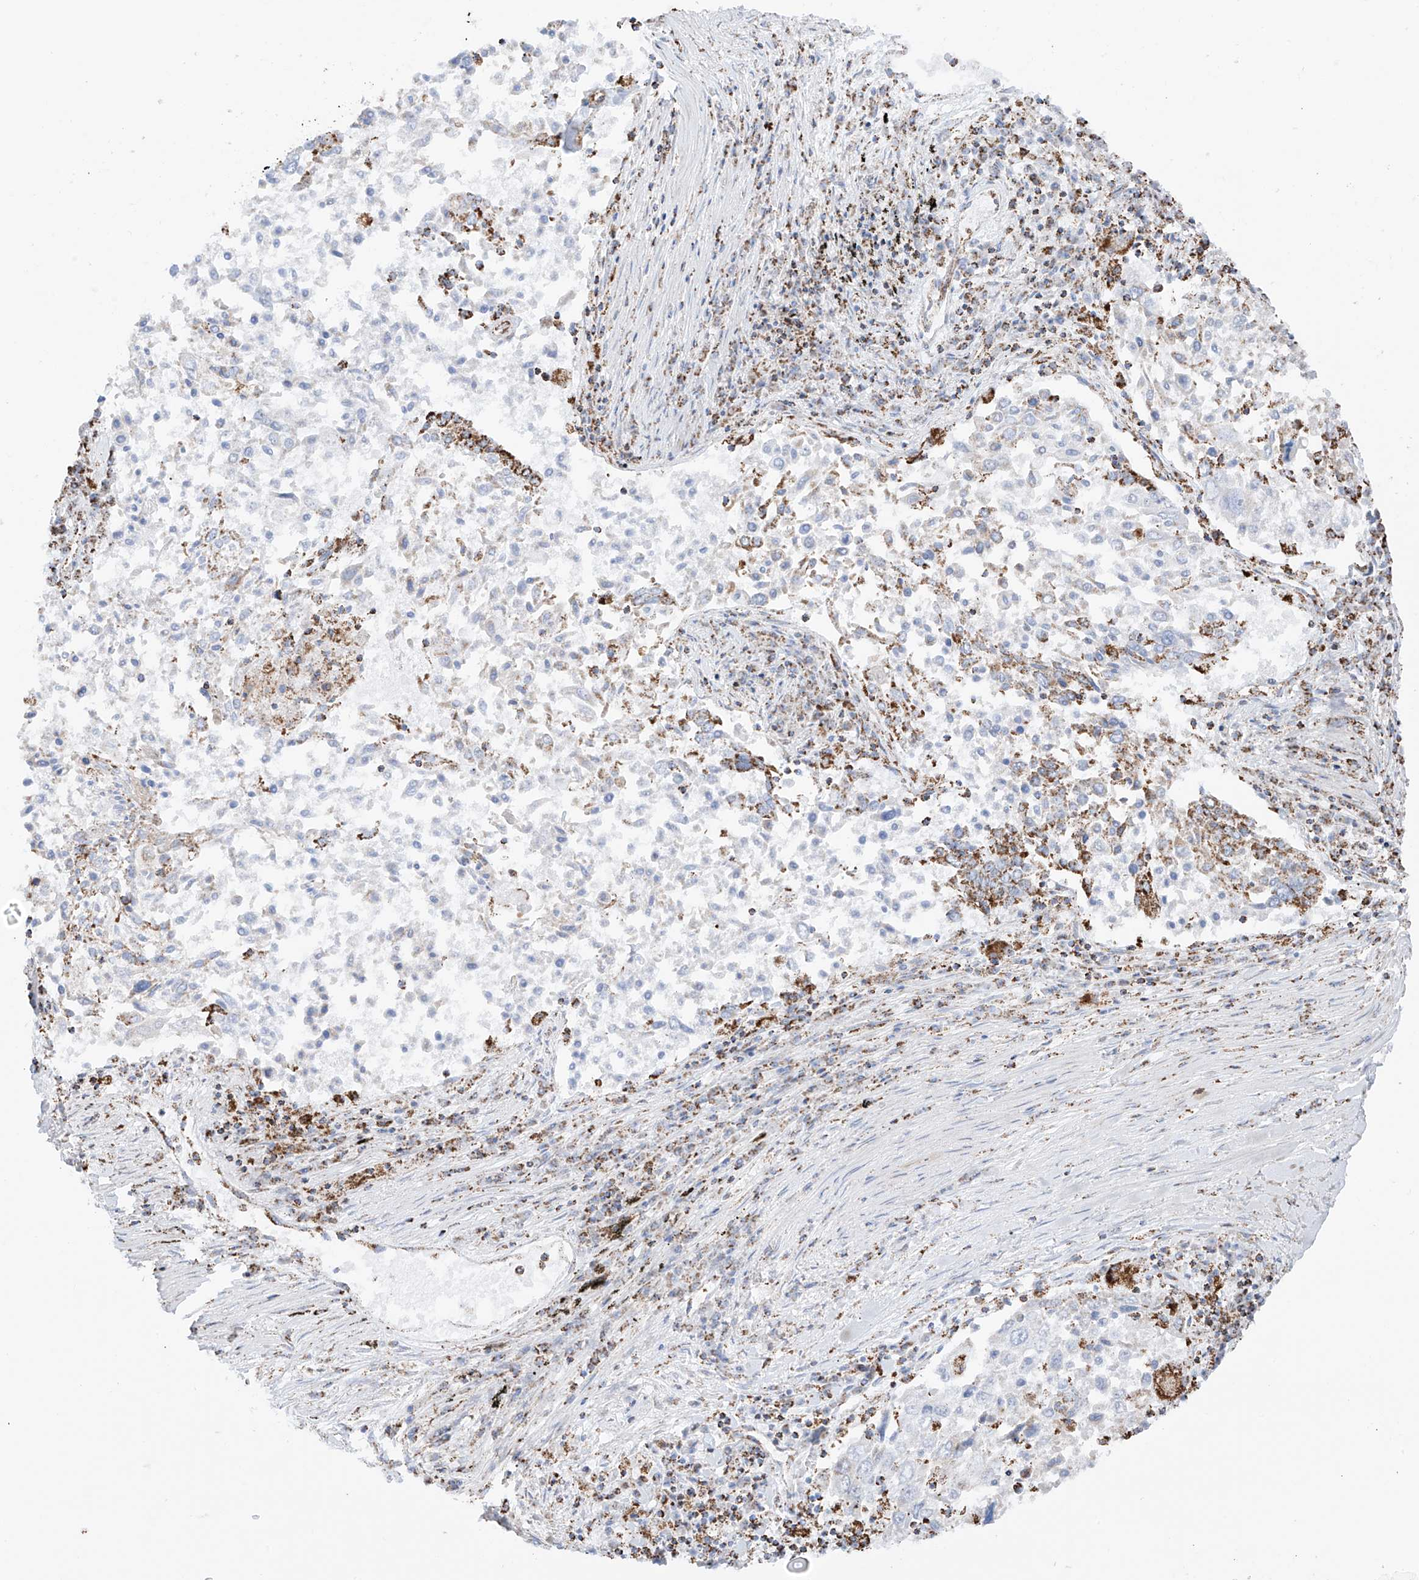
{"staining": {"intensity": "moderate", "quantity": "<25%", "location": "cytoplasmic/membranous"}, "tissue": "lung cancer", "cell_type": "Tumor cells", "image_type": "cancer", "snomed": [{"axis": "morphology", "description": "Squamous cell carcinoma, NOS"}, {"axis": "topography", "description": "Lung"}], "caption": "Squamous cell carcinoma (lung) stained for a protein (brown) shows moderate cytoplasmic/membranous positive expression in about <25% of tumor cells.", "gene": "XKR3", "patient": {"sex": "male", "age": 65}}